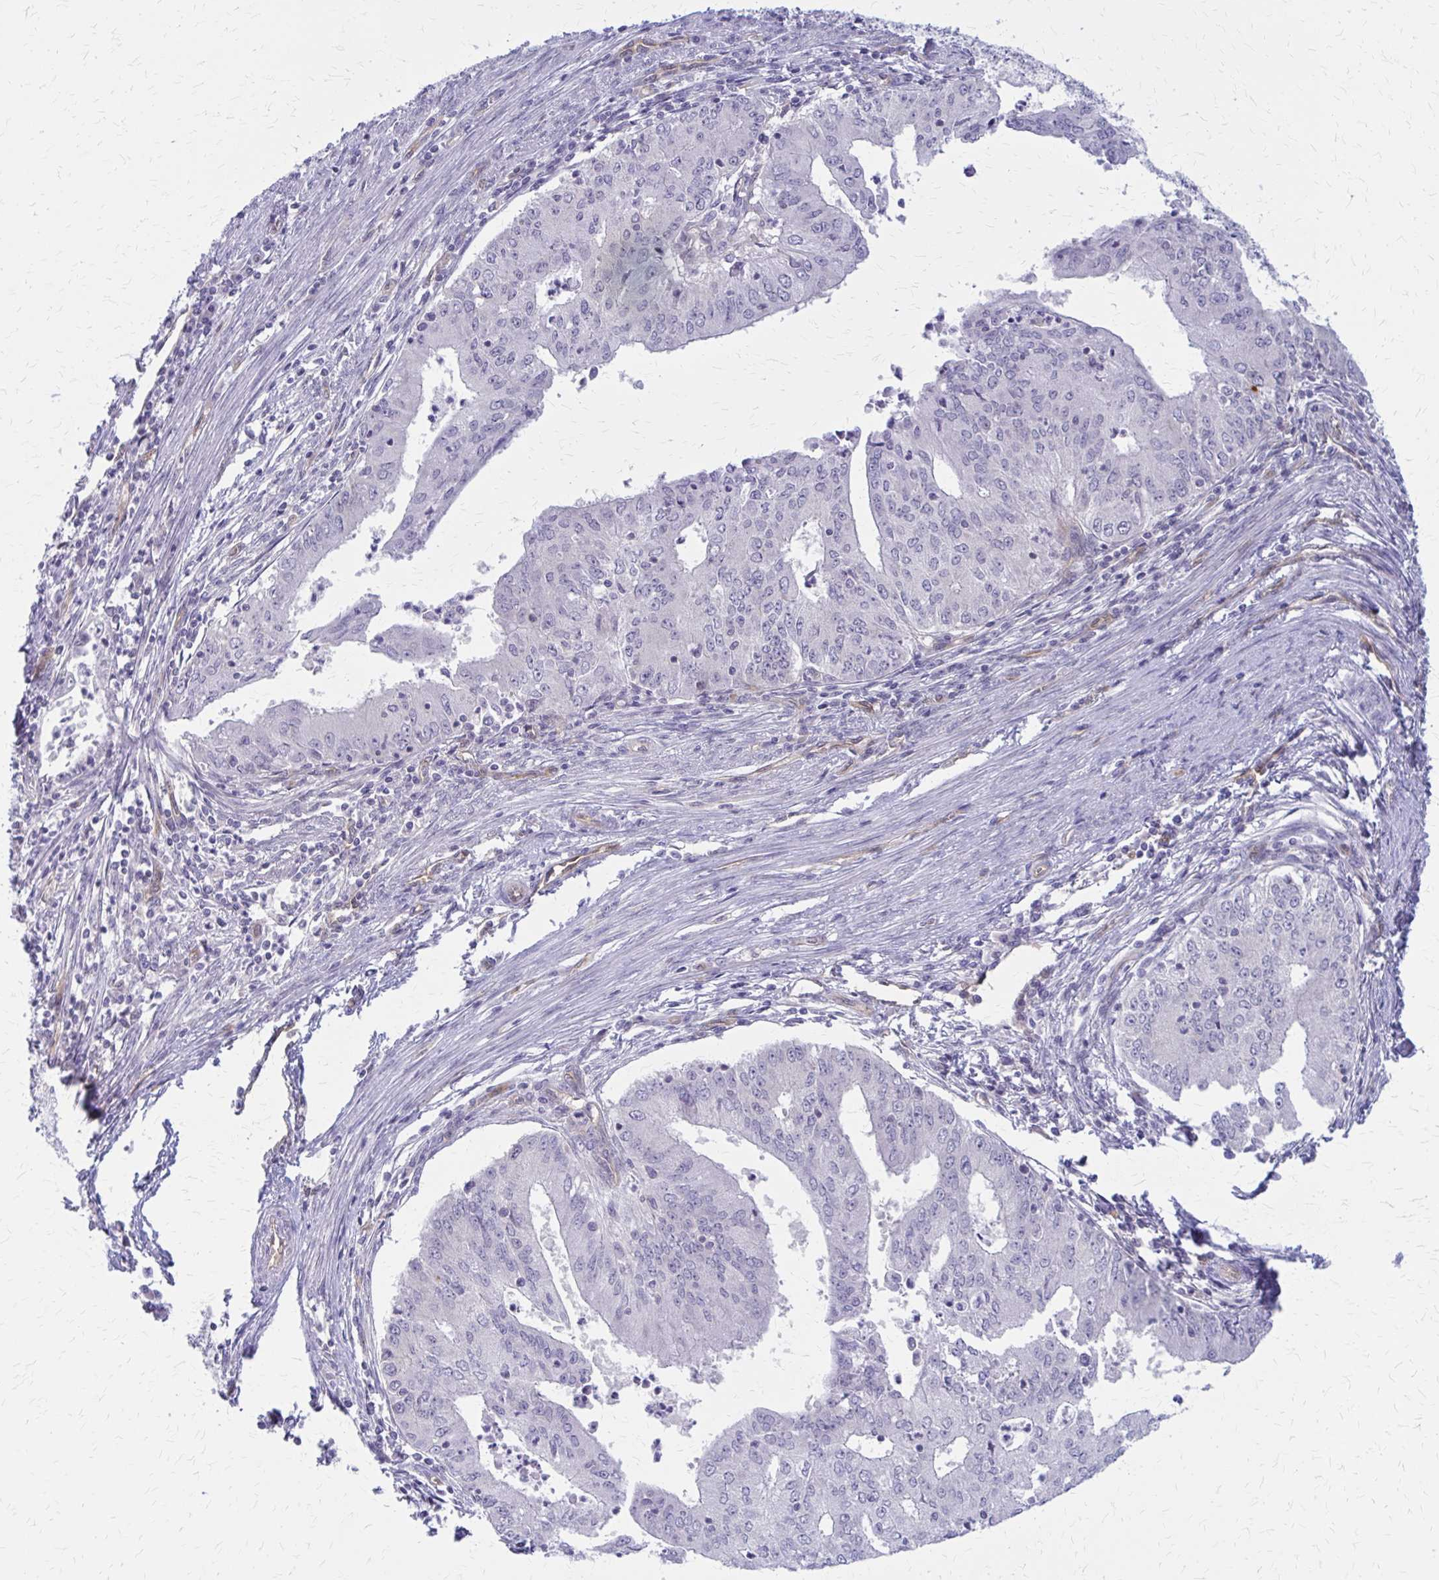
{"staining": {"intensity": "negative", "quantity": "none", "location": "none"}, "tissue": "endometrial cancer", "cell_type": "Tumor cells", "image_type": "cancer", "snomed": [{"axis": "morphology", "description": "Adenocarcinoma, NOS"}, {"axis": "topography", "description": "Endometrium"}], "caption": "A photomicrograph of endometrial cancer stained for a protein displays no brown staining in tumor cells.", "gene": "CLIC2", "patient": {"sex": "female", "age": 50}}